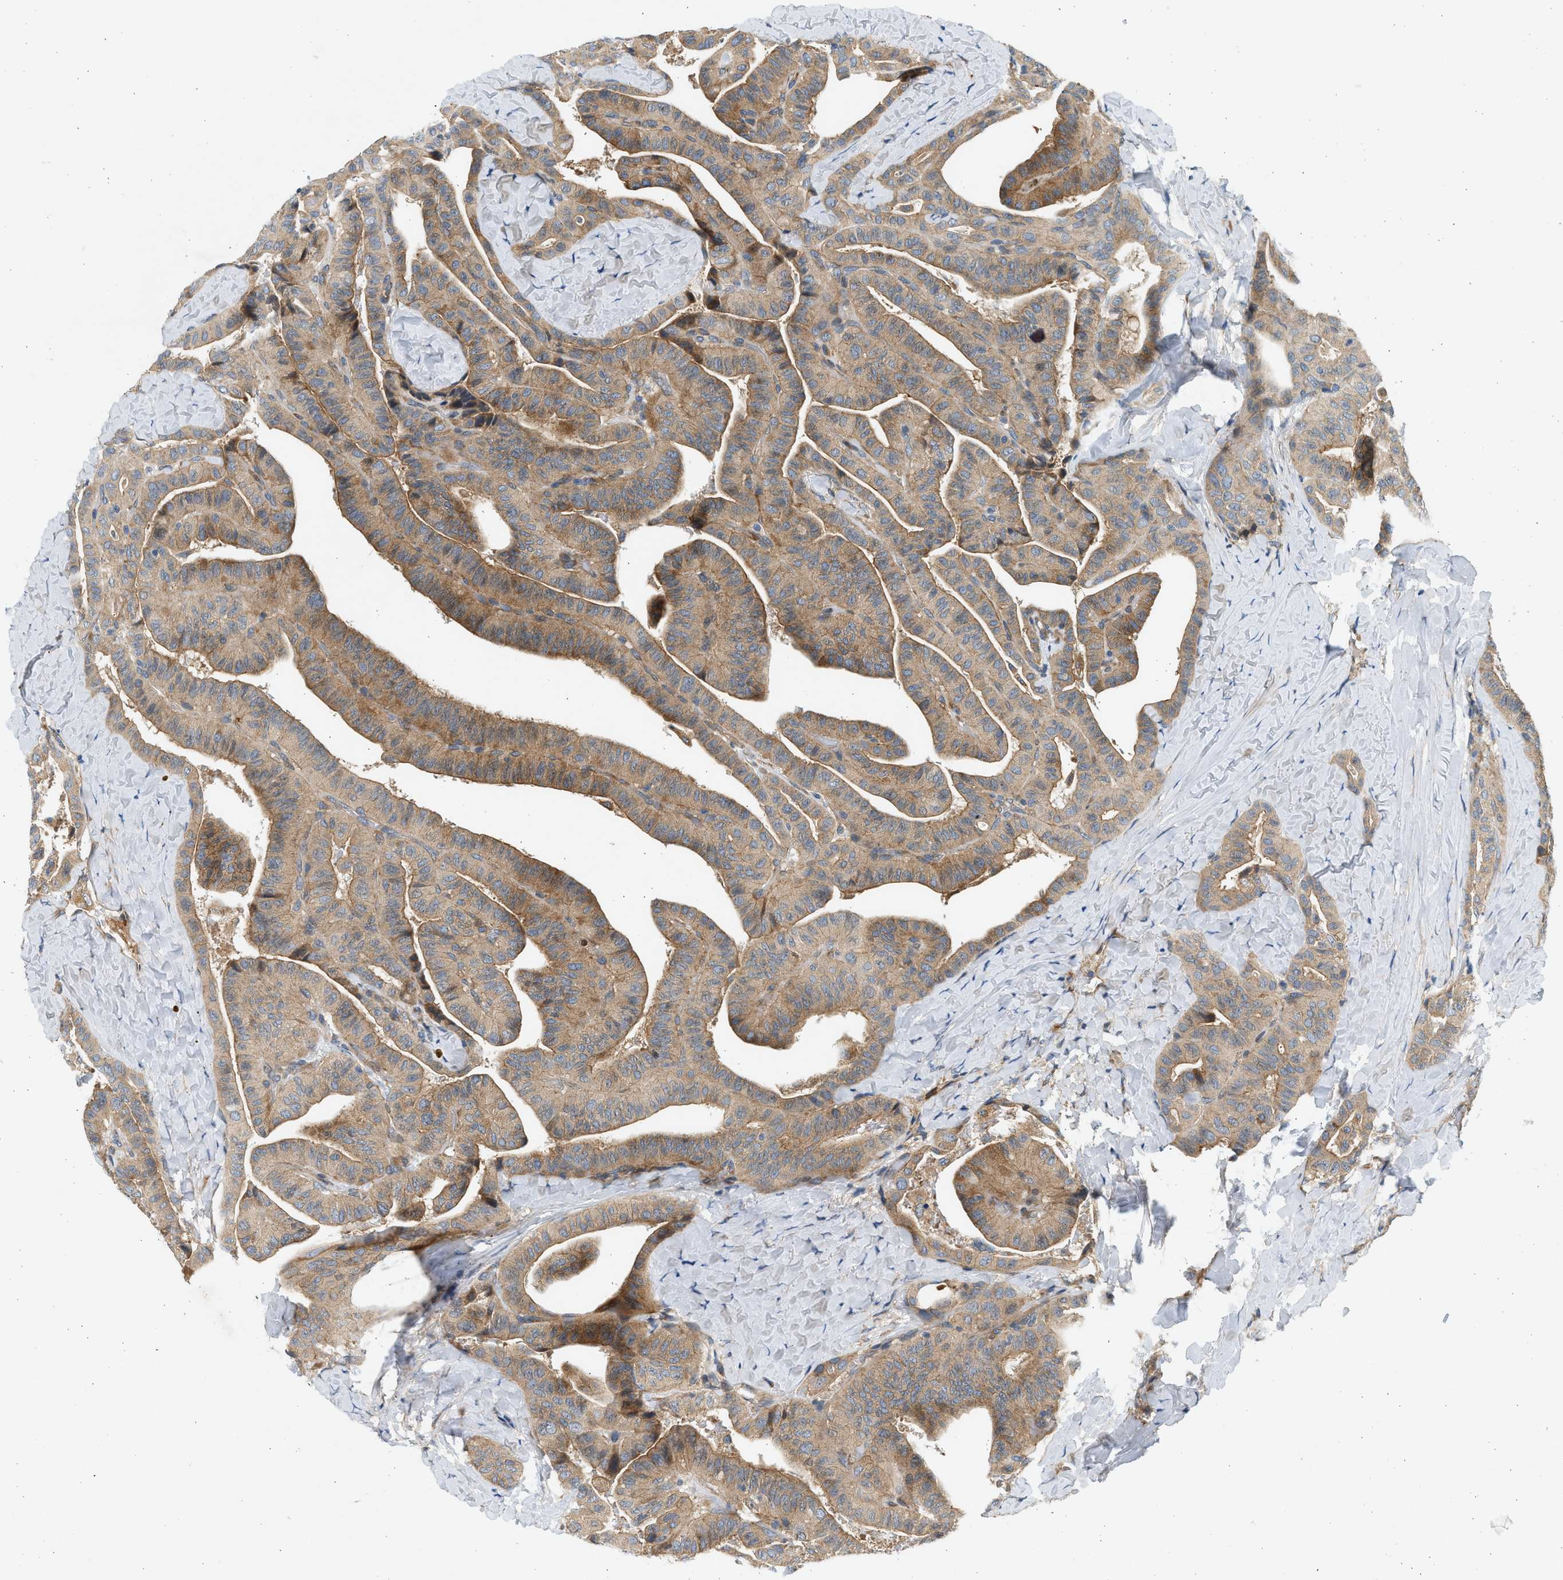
{"staining": {"intensity": "moderate", "quantity": ">75%", "location": "cytoplasmic/membranous"}, "tissue": "thyroid cancer", "cell_type": "Tumor cells", "image_type": "cancer", "snomed": [{"axis": "morphology", "description": "Papillary adenocarcinoma, NOS"}, {"axis": "topography", "description": "Thyroid gland"}], "caption": "This is a photomicrograph of IHC staining of thyroid cancer, which shows moderate staining in the cytoplasmic/membranous of tumor cells.", "gene": "KDELR2", "patient": {"sex": "male", "age": 77}}